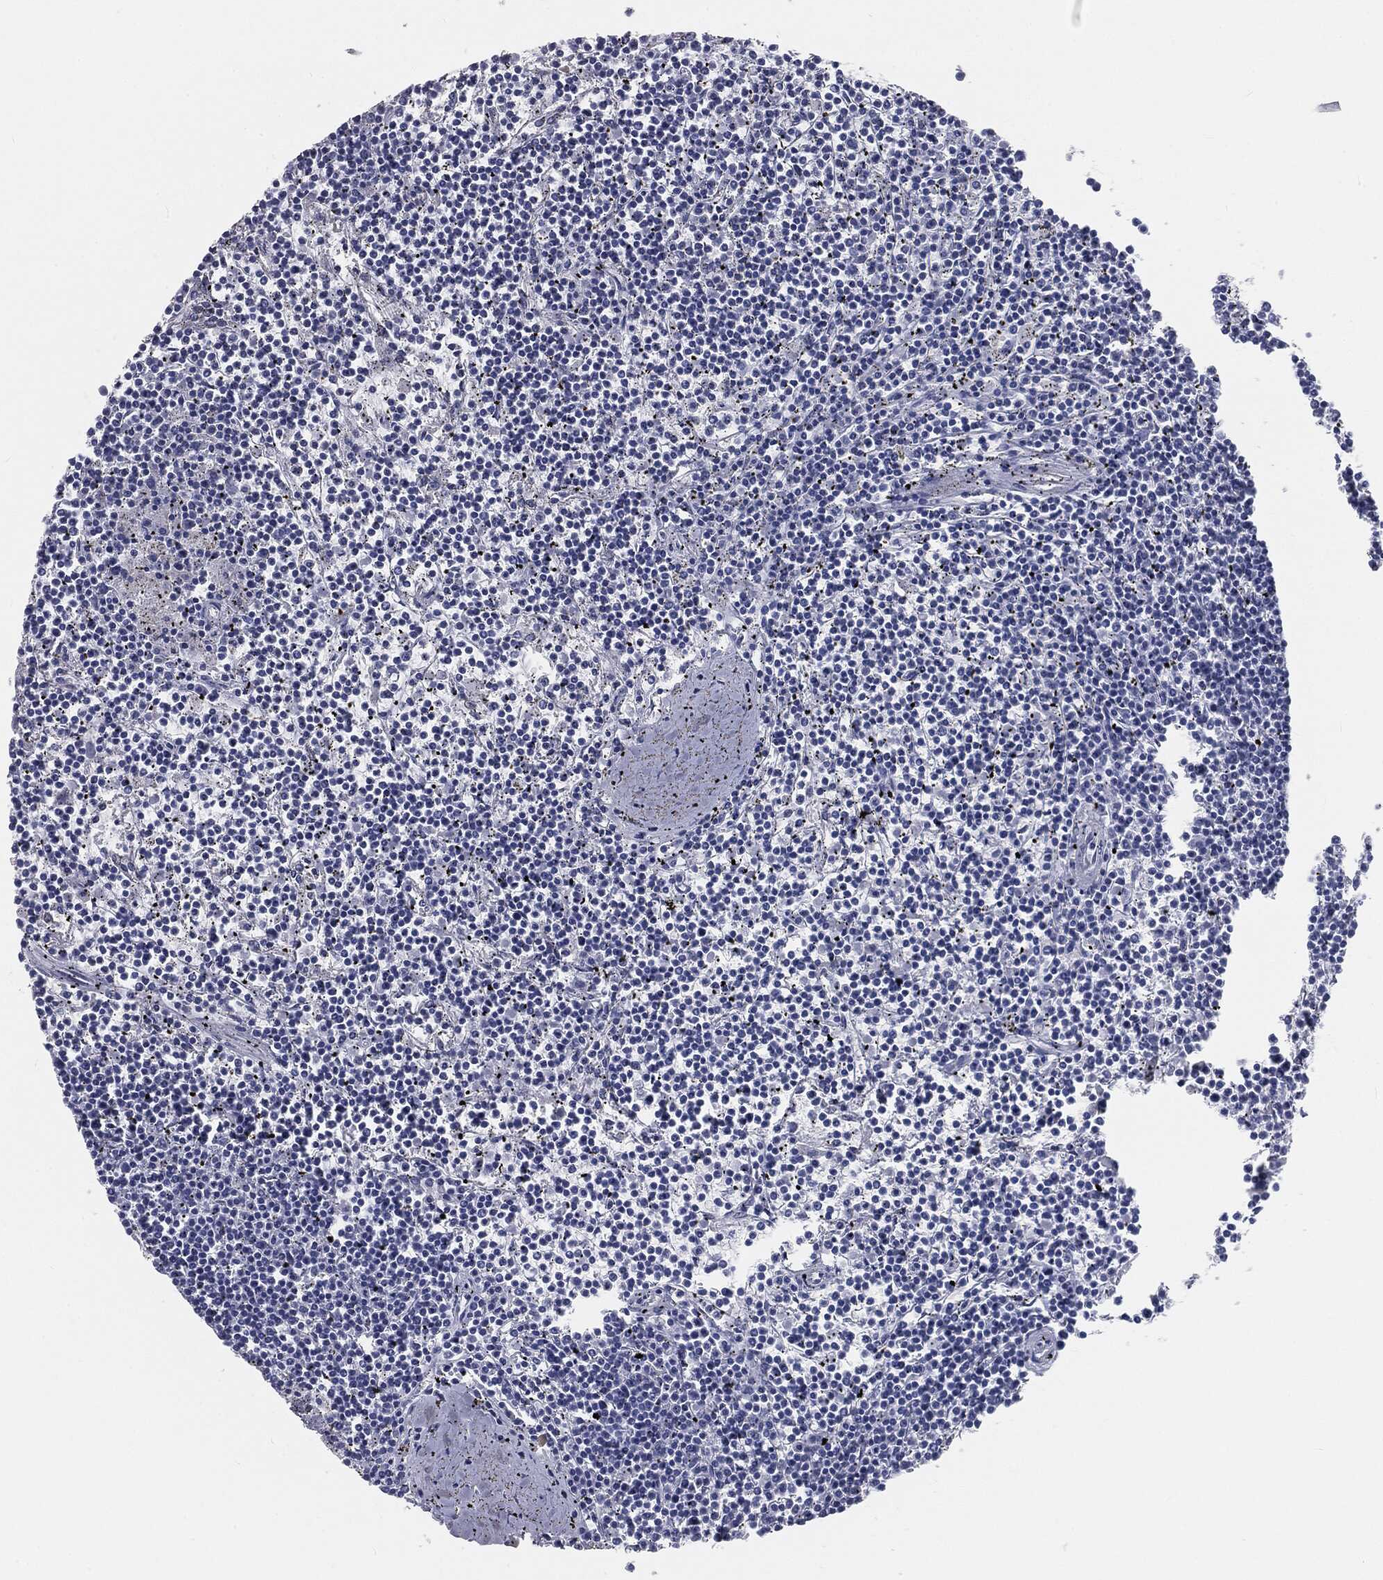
{"staining": {"intensity": "negative", "quantity": "none", "location": "none"}, "tissue": "lymphoma", "cell_type": "Tumor cells", "image_type": "cancer", "snomed": [{"axis": "morphology", "description": "Malignant lymphoma, non-Hodgkin's type, Low grade"}, {"axis": "topography", "description": "Spleen"}], "caption": "IHC of lymphoma shows no staining in tumor cells.", "gene": "CAV3", "patient": {"sex": "female", "age": 19}}